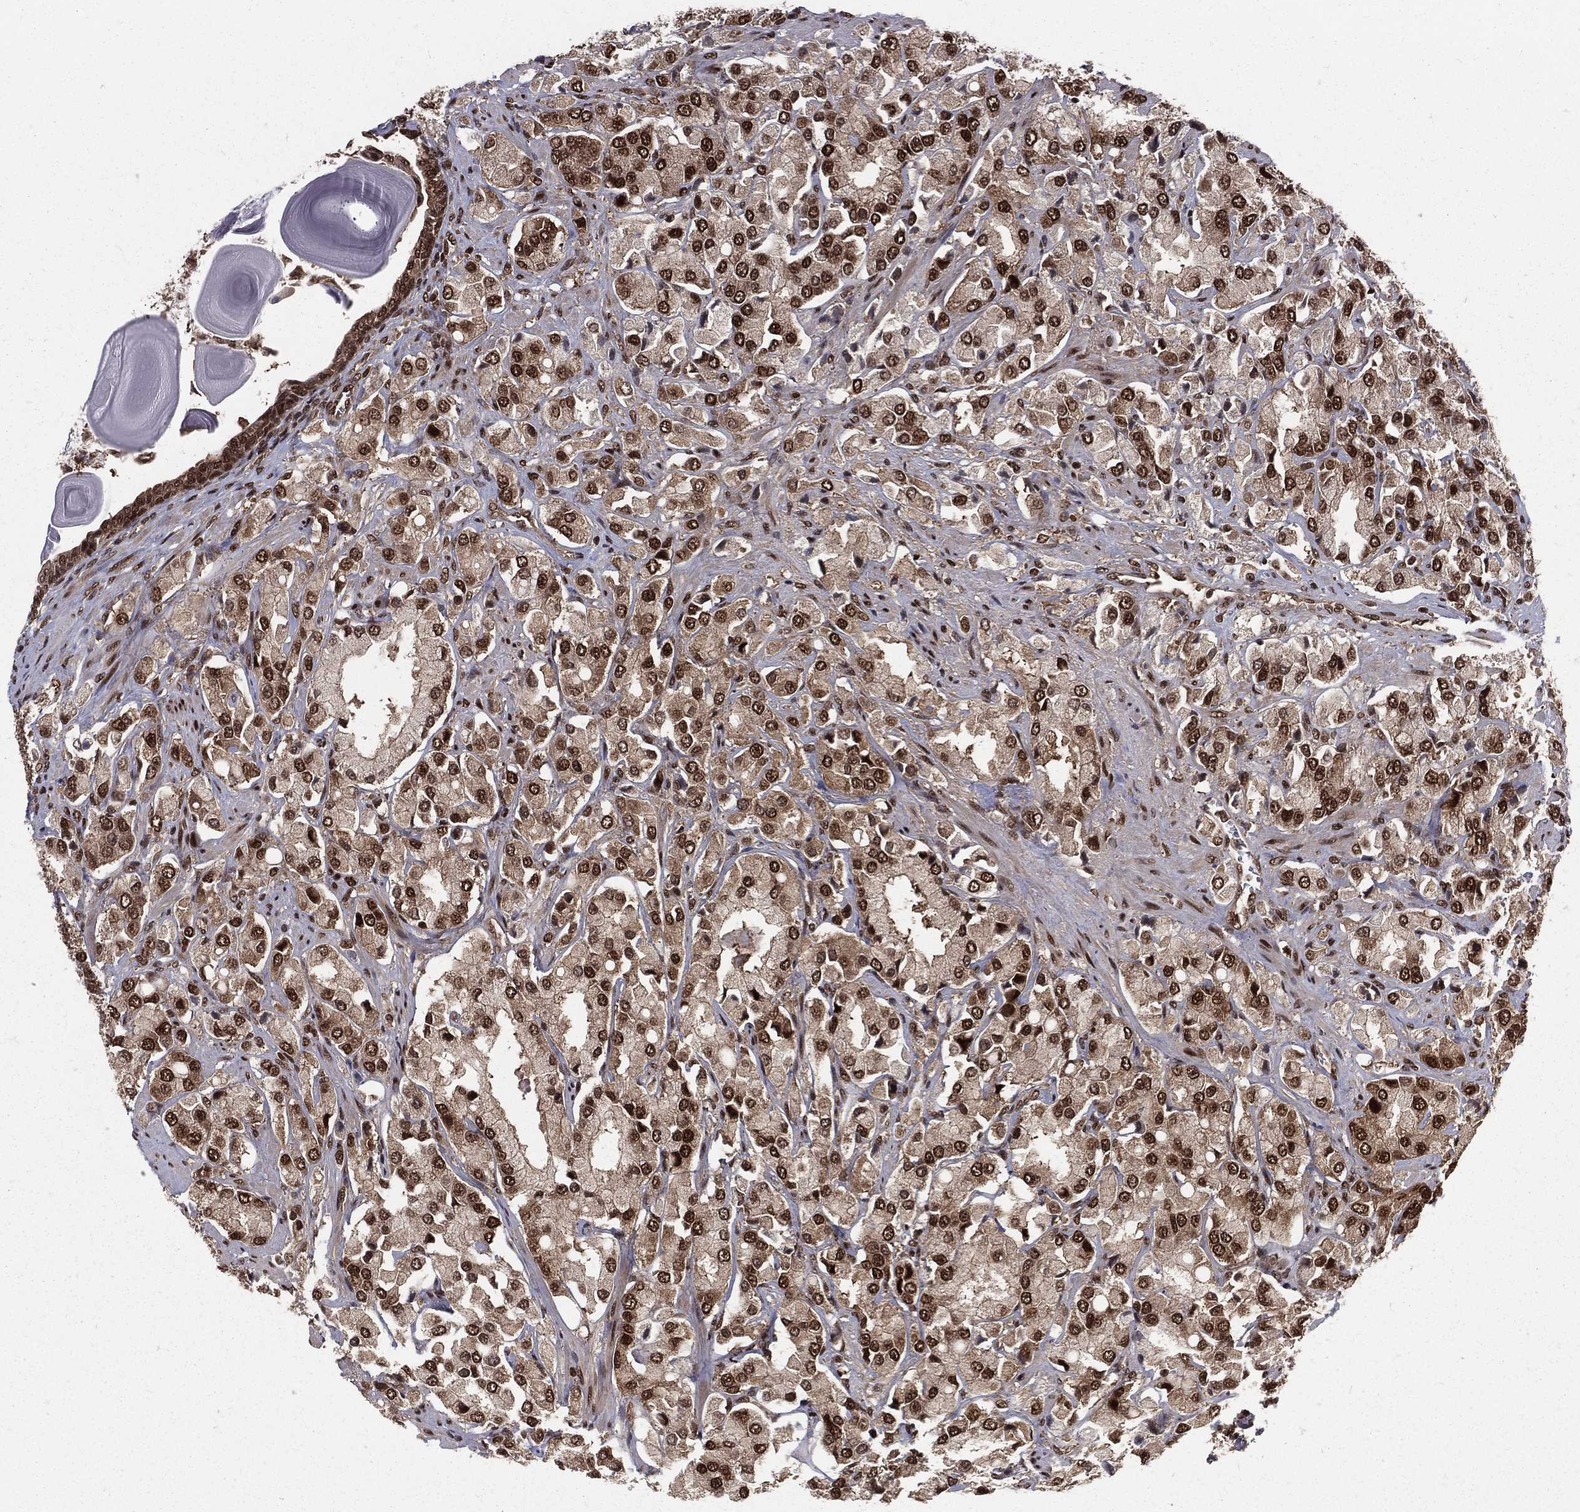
{"staining": {"intensity": "strong", "quantity": ">75%", "location": "nuclear"}, "tissue": "prostate cancer", "cell_type": "Tumor cells", "image_type": "cancer", "snomed": [{"axis": "morphology", "description": "Adenocarcinoma, NOS"}, {"axis": "topography", "description": "Prostate and seminal vesicle, NOS"}, {"axis": "topography", "description": "Prostate"}], "caption": "Prostate adenocarcinoma tissue displays strong nuclear positivity in about >75% of tumor cells, visualized by immunohistochemistry. Using DAB (3,3'-diaminobenzidine) (brown) and hematoxylin (blue) stains, captured at high magnification using brightfield microscopy.", "gene": "COPS4", "patient": {"sex": "male", "age": 64}}